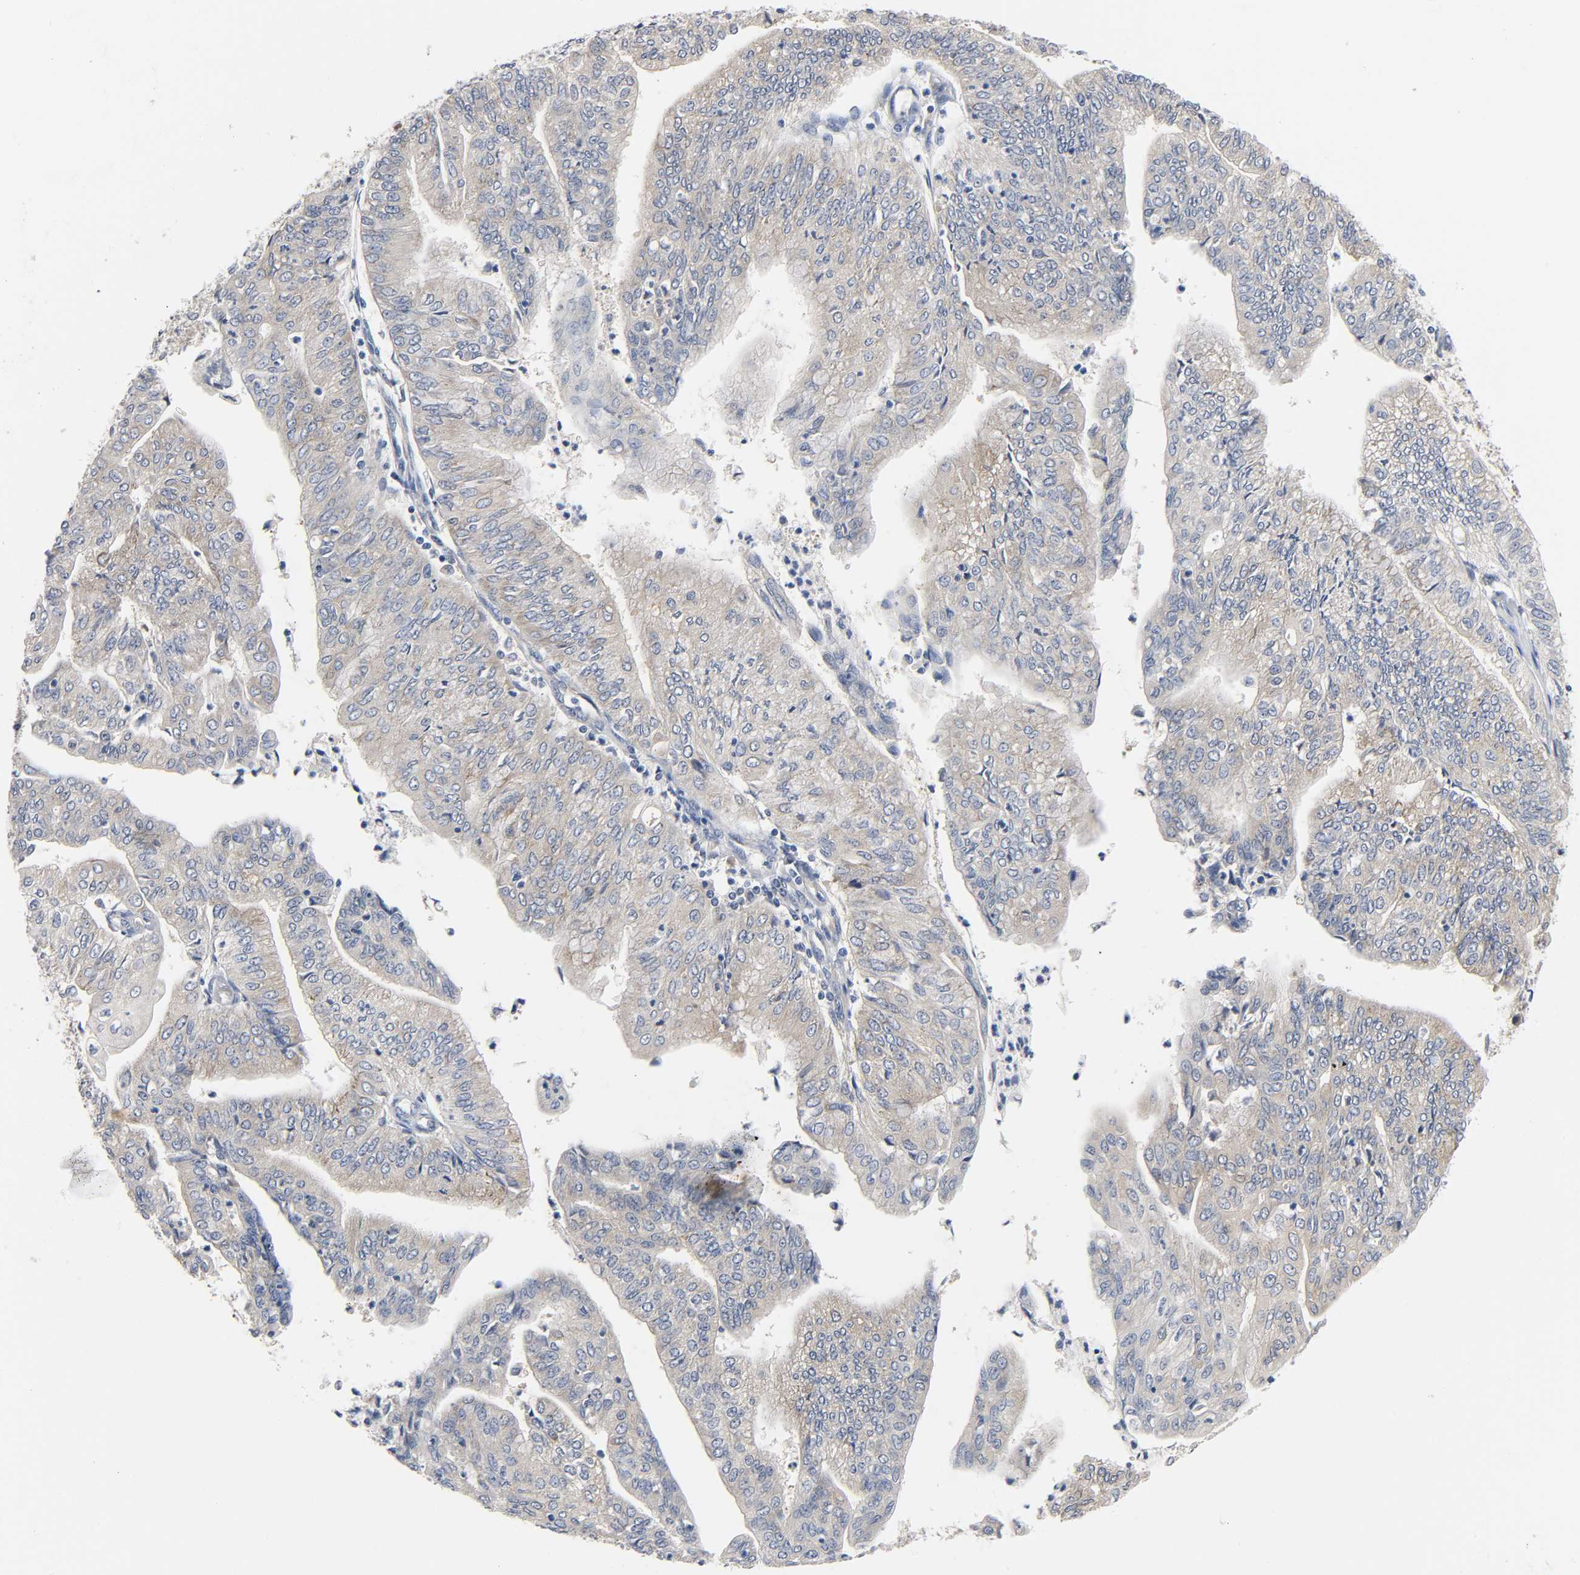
{"staining": {"intensity": "weak", "quantity": ">75%", "location": "cytoplasmic/membranous"}, "tissue": "endometrial cancer", "cell_type": "Tumor cells", "image_type": "cancer", "snomed": [{"axis": "morphology", "description": "Adenocarcinoma, NOS"}, {"axis": "topography", "description": "Endometrium"}], "caption": "Human adenocarcinoma (endometrial) stained for a protein (brown) demonstrates weak cytoplasmic/membranous positive expression in approximately >75% of tumor cells.", "gene": "FYN", "patient": {"sex": "female", "age": 59}}